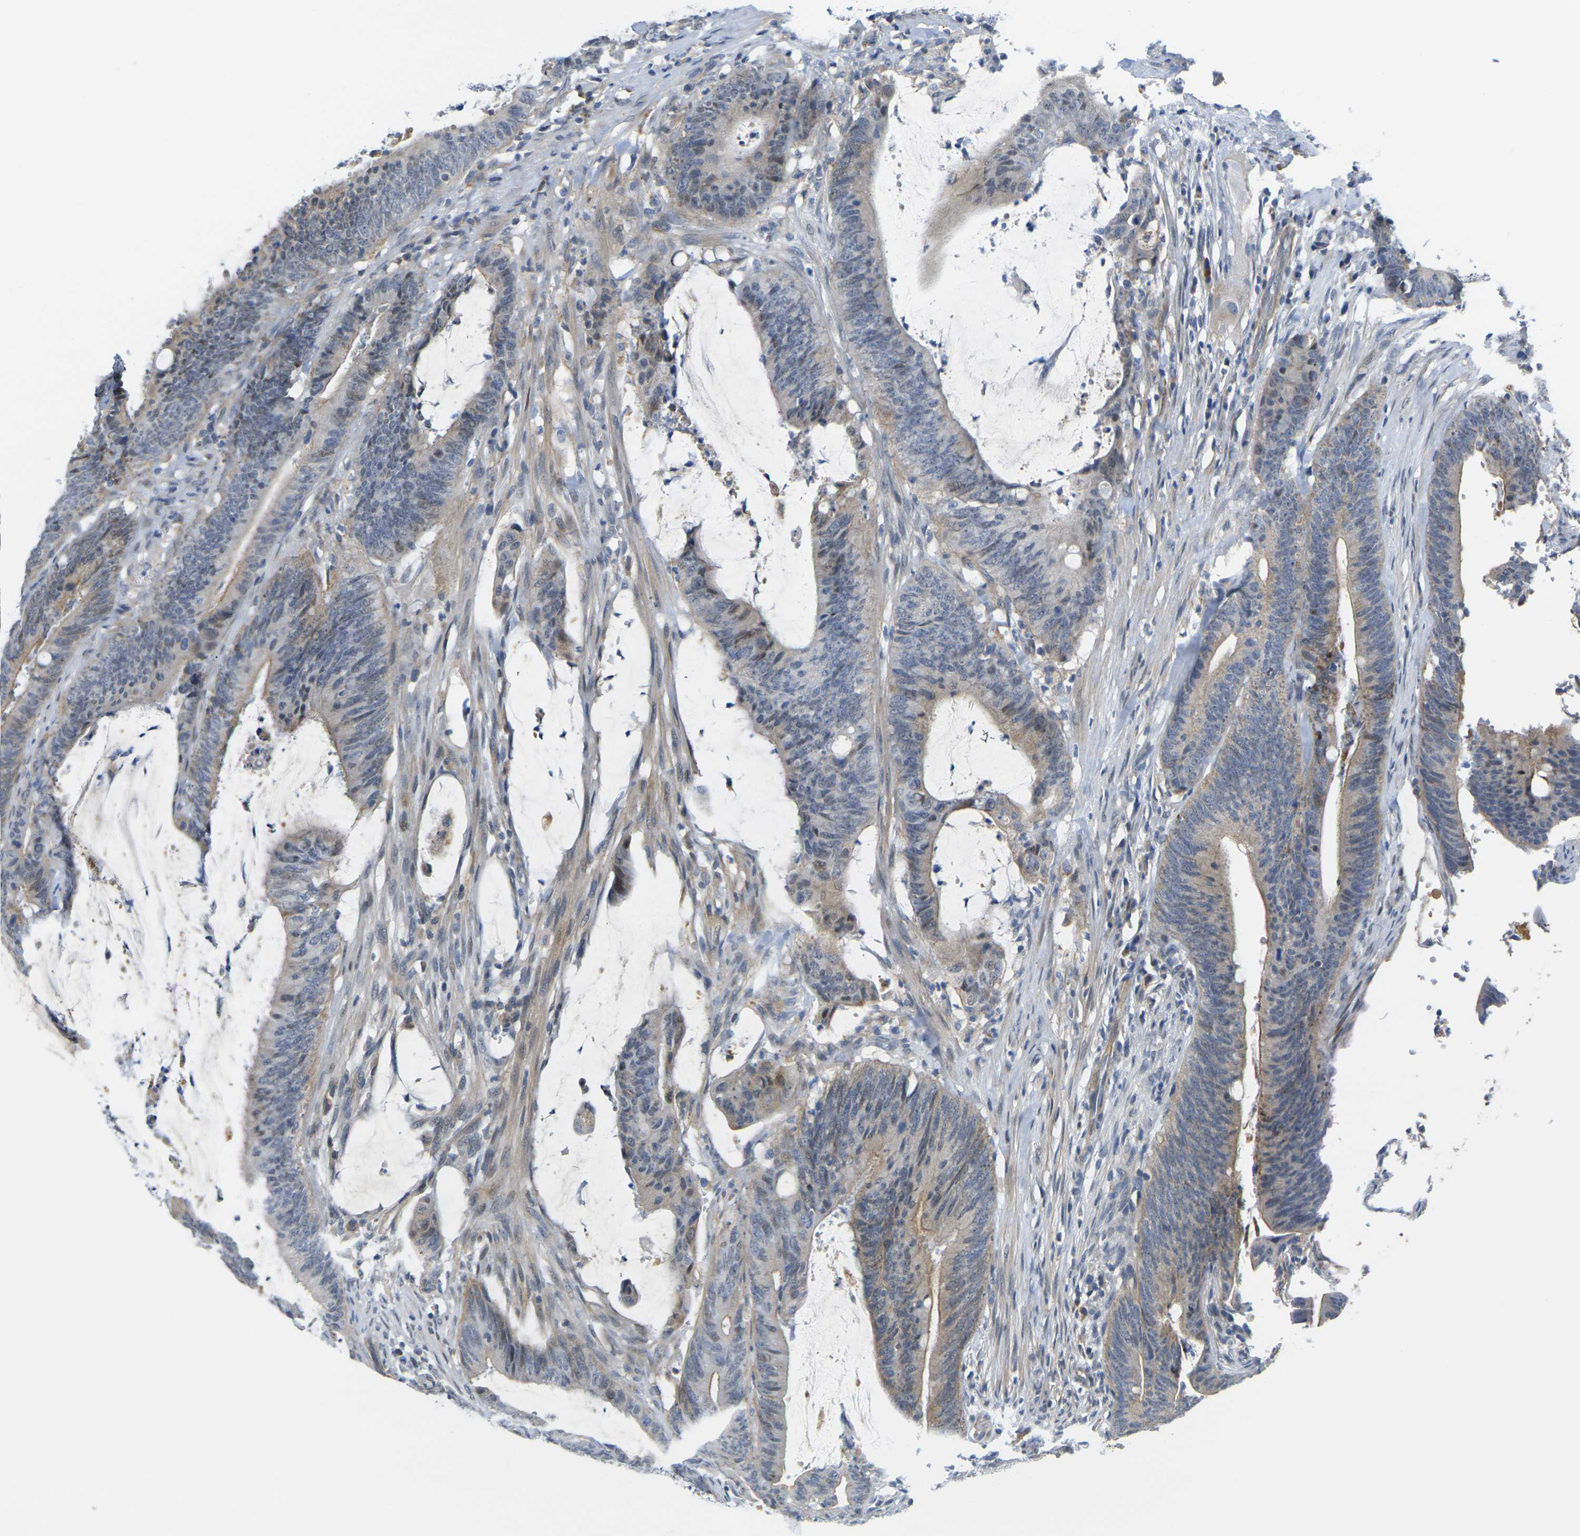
{"staining": {"intensity": "weak", "quantity": ">75%", "location": "cytoplasmic/membranous"}, "tissue": "colorectal cancer", "cell_type": "Tumor cells", "image_type": "cancer", "snomed": [{"axis": "morphology", "description": "Adenocarcinoma, NOS"}, {"axis": "topography", "description": "Rectum"}], "caption": "Human colorectal cancer stained with a protein marker shows weak staining in tumor cells.", "gene": "OTOF", "patient": {"sex": "female", "age": 66}}